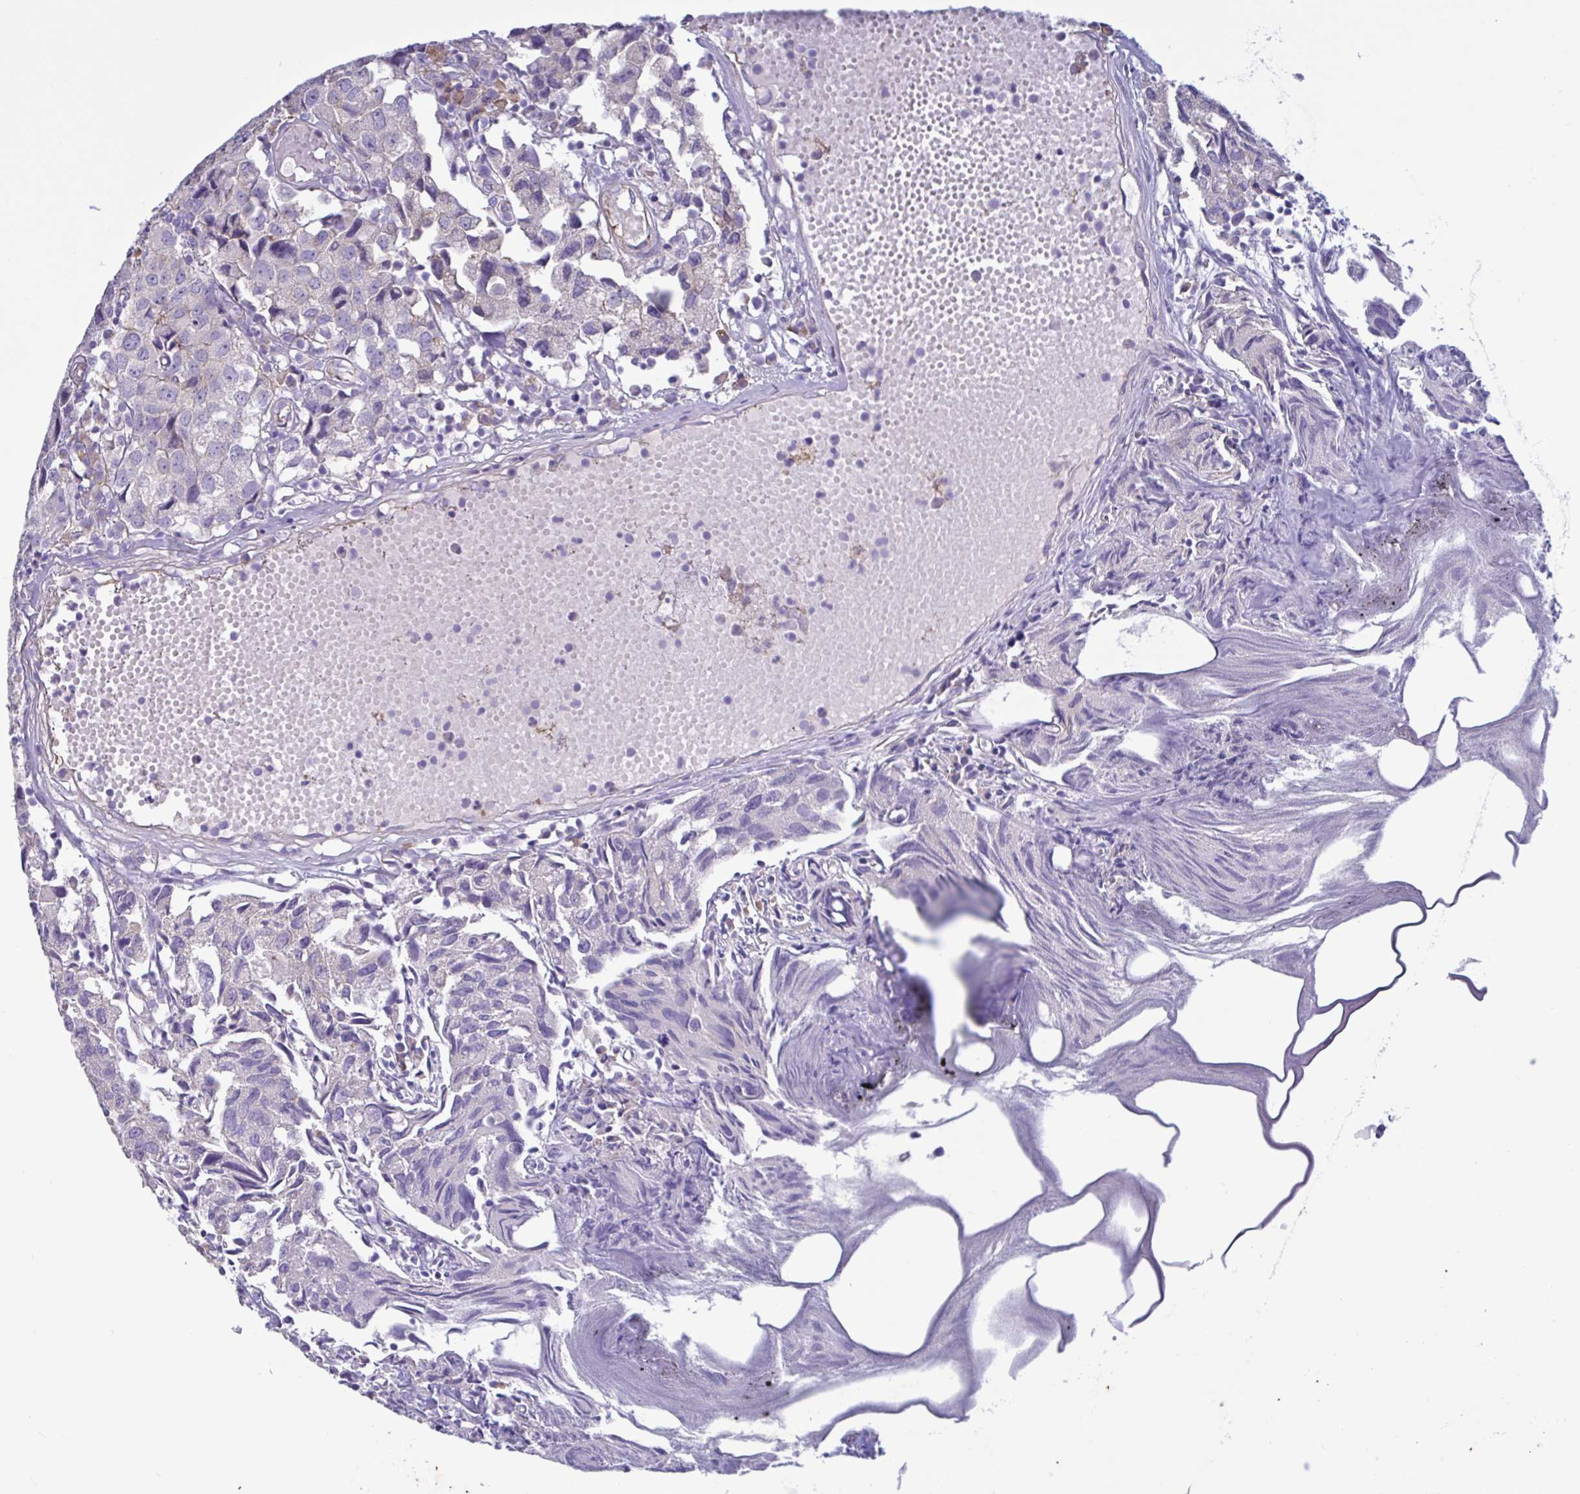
{"staining": {"intensity": "negative", "quantity": "none", "location": "none"}, "tissue": "urothelial cancer", "cell_type": "Tumor cells", "image_type": "cancer", "snomed": [{"axis": "morphology", "description": "Urothelial carcinoma, High grade"}, {"axis": "topography", "description": "Urinary bladder"}], "caption": "Tumor cells show no significant positivity in urothelial cancer. (IHC, brightfield microscopy, high magnification).", "gene": "SLC66A1", "patient": {"sex": "female", "age": 75}}